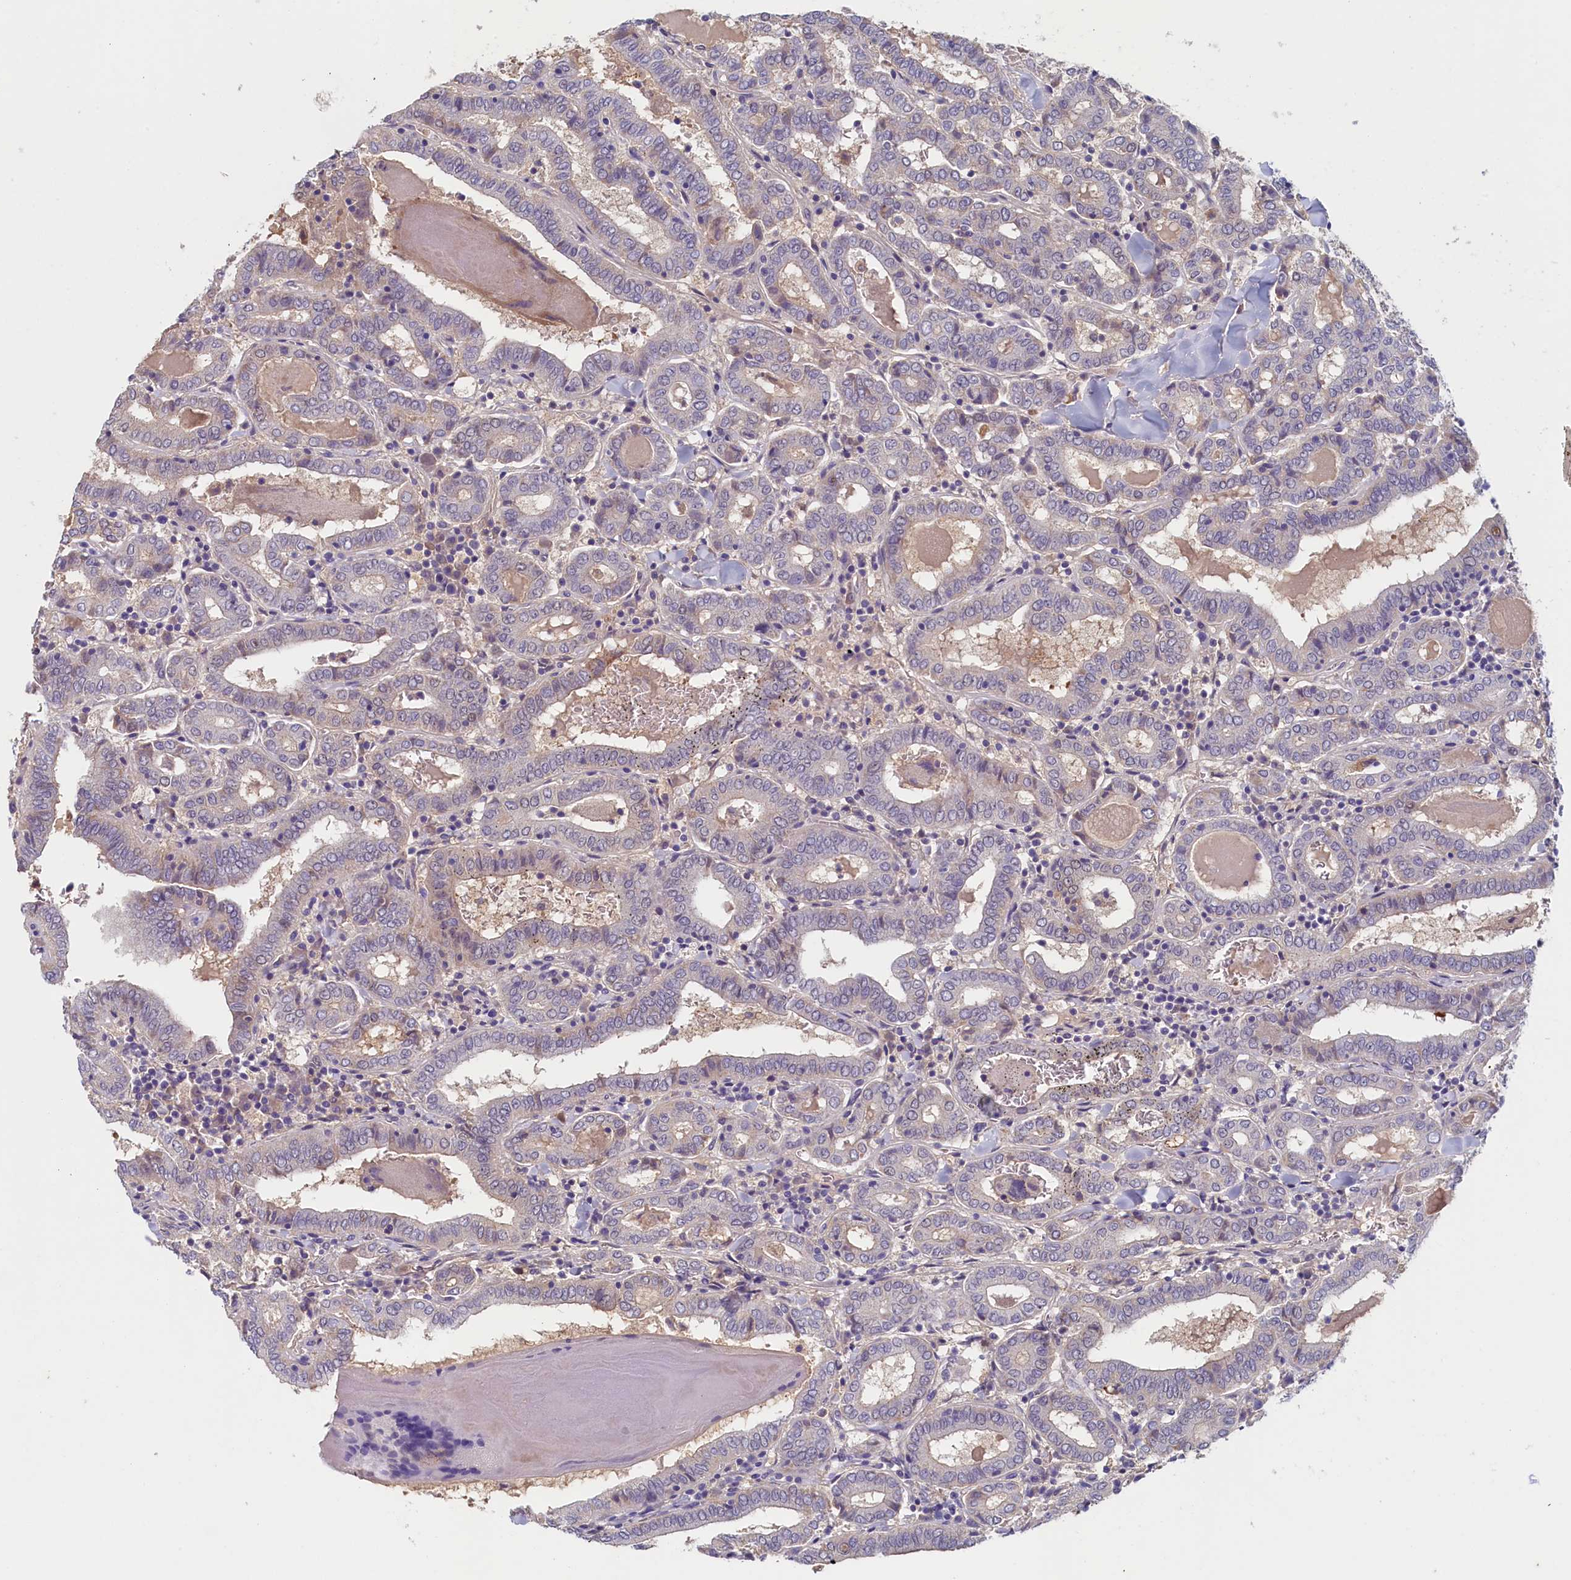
{"staining": {"intensity": "negative", "quantity": "none", "location": "none"}, "tissue": "thyroid cancer", "cell_type": "Tumor cells", "image_type": "cancer", "snomed": [{"axis": "morphology", "description": "Papillary adenocarcinoma, NOS"}, {"axis": "topography", "description": "Thyroid gland"}], "caption": "Immunohistochemical staining of human thyroid cancer (papillary adenocarcinoma) demonstrates no significant staining in tumor cells.", "gene": "NUBP2", "patient": {"sex": "female", "age": 72}}